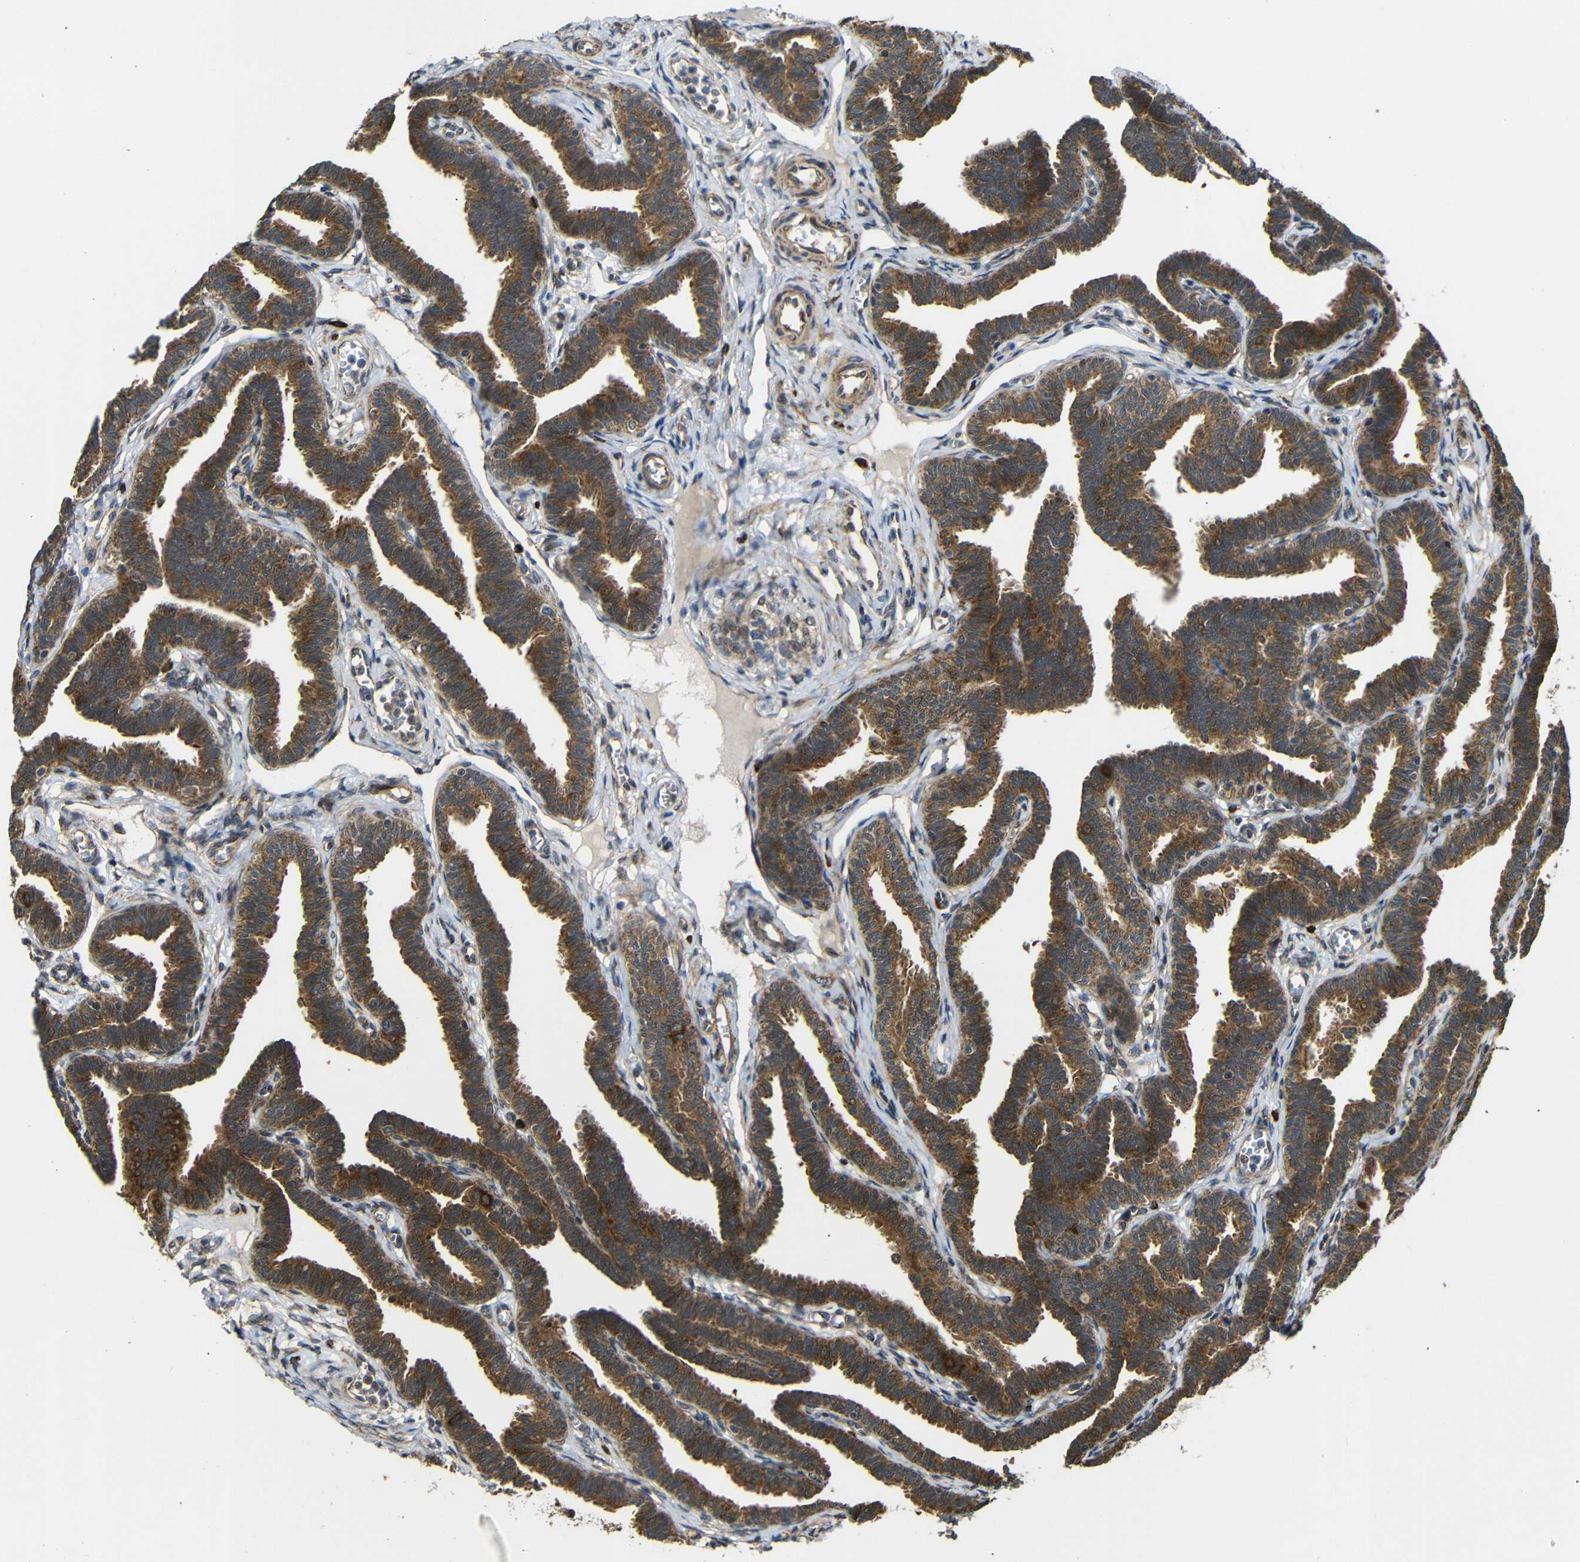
{"staining": {"intensity": "moderate", "quantity": ">75%", "location": "cytoplasmic/membranous"}, "tissue": "fallopian tube", "cell_type": "Glandular cells", "image_type": "normal", "snomed": [{"axis": "morphology", "description": "Normal tissue, NOS"}, {"axis": "topography", "description": "Fallopian tube"}, {"axis": "topography", "description": "Ovary"}], "caption": "Normal fallopian tube was stained to show a protein in brown. There is medium levels of moderate cytoplasmic/membranous staining in approximately >75% of glandular cells.", "gene": "KANK4", "patient": {"sex": "female", "age": 23}}